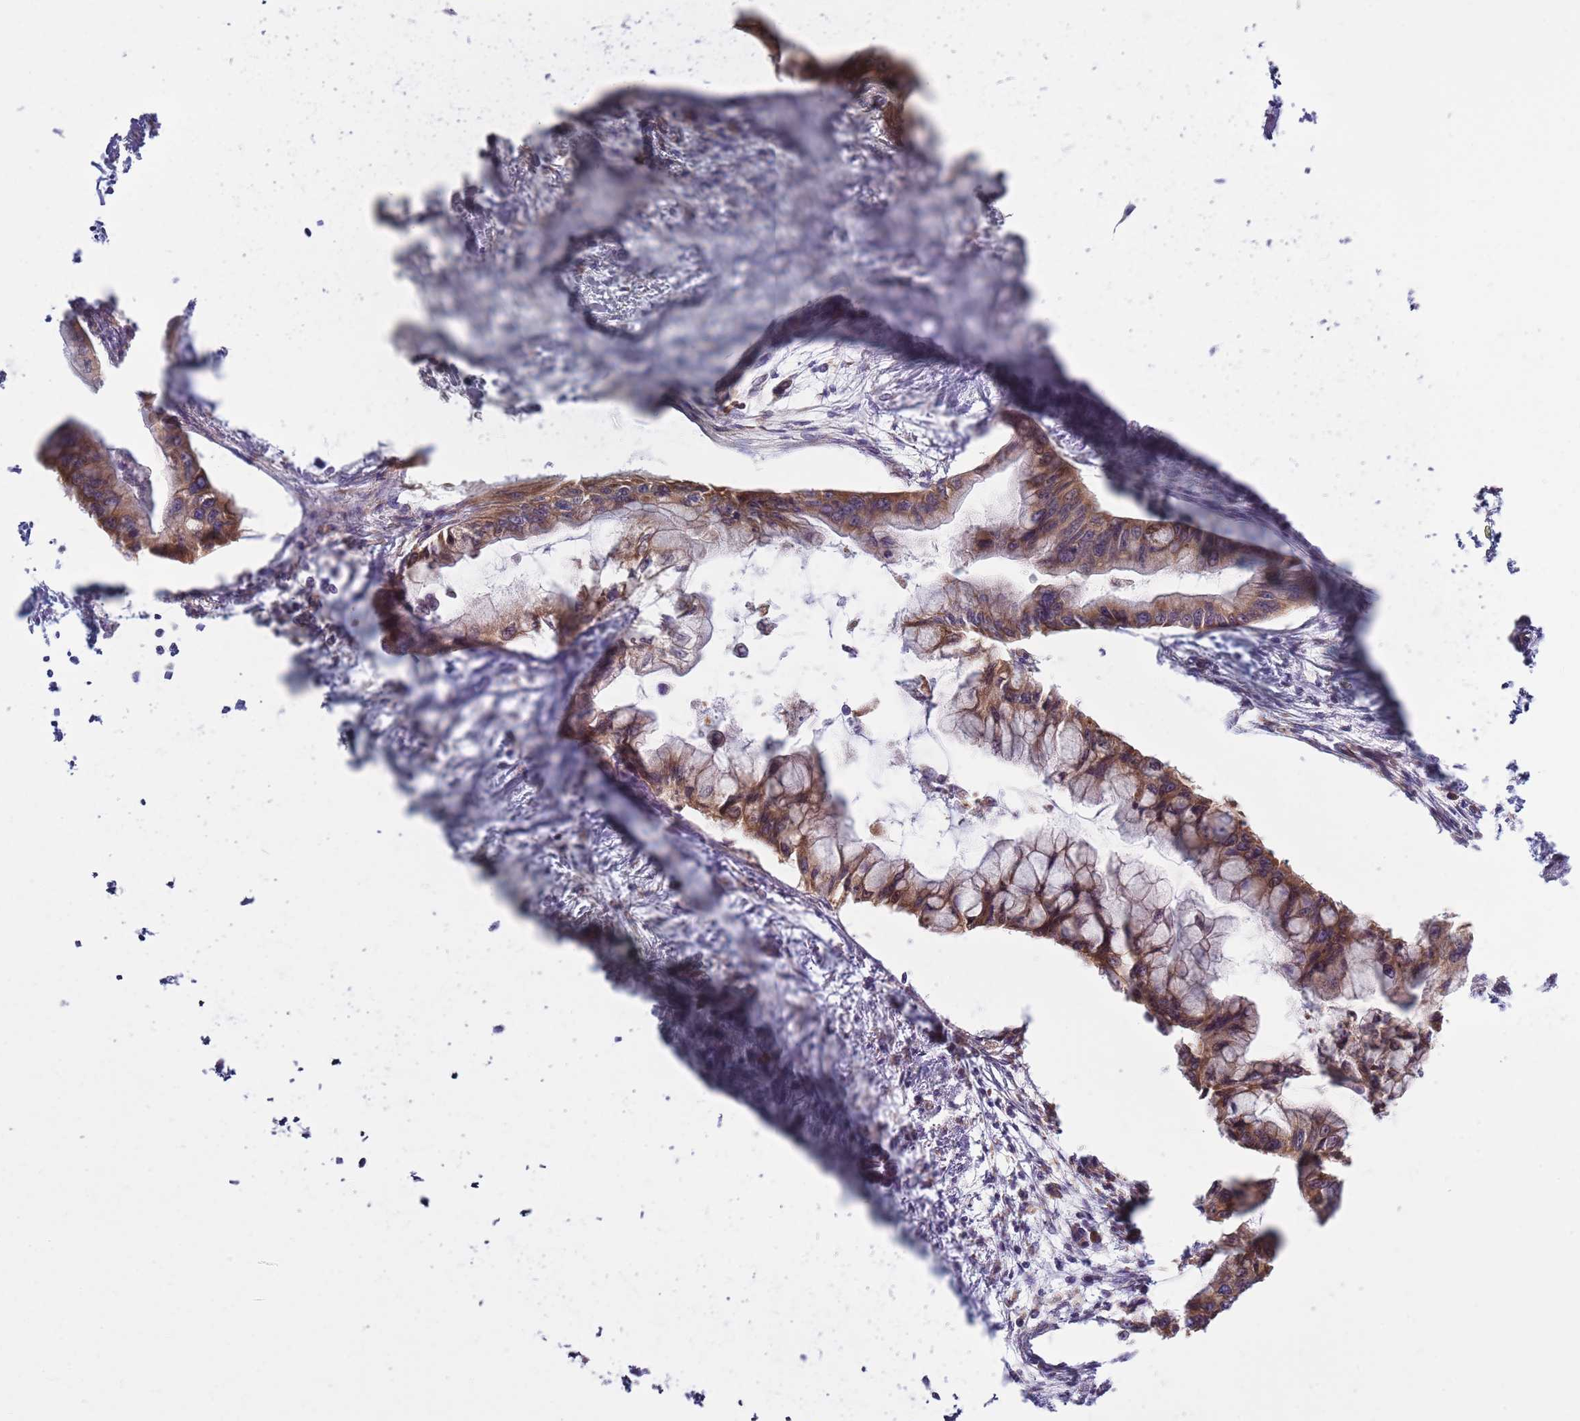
{"staining": {"intensity": "moderate", "quantity": ">75%", "location": "cytoplasmic/membranous"}, "tissue": "pancreatic cancer", "cell_type": "Tumor cells", "image_type": "cancer", "snomed": [{"axis": "morphology", "description": "Adenocarcinoma, NOS"}, {"axis": "topography", "description": "Pancreas"}], "caption": "Immunohistochemistry (IHC) micrograph of neoplastic tissue: human pancreatic cancer stained using immunohistochemistry reveals medium levels of moderate protein expression localized specifically in the cytoplasmic/membranous of tumor cells, appearing as a cytoplasmic/membranous brown color.", "gene": "RPL17-C18orf32", "patient": {"sex": "male", "age": 48}}